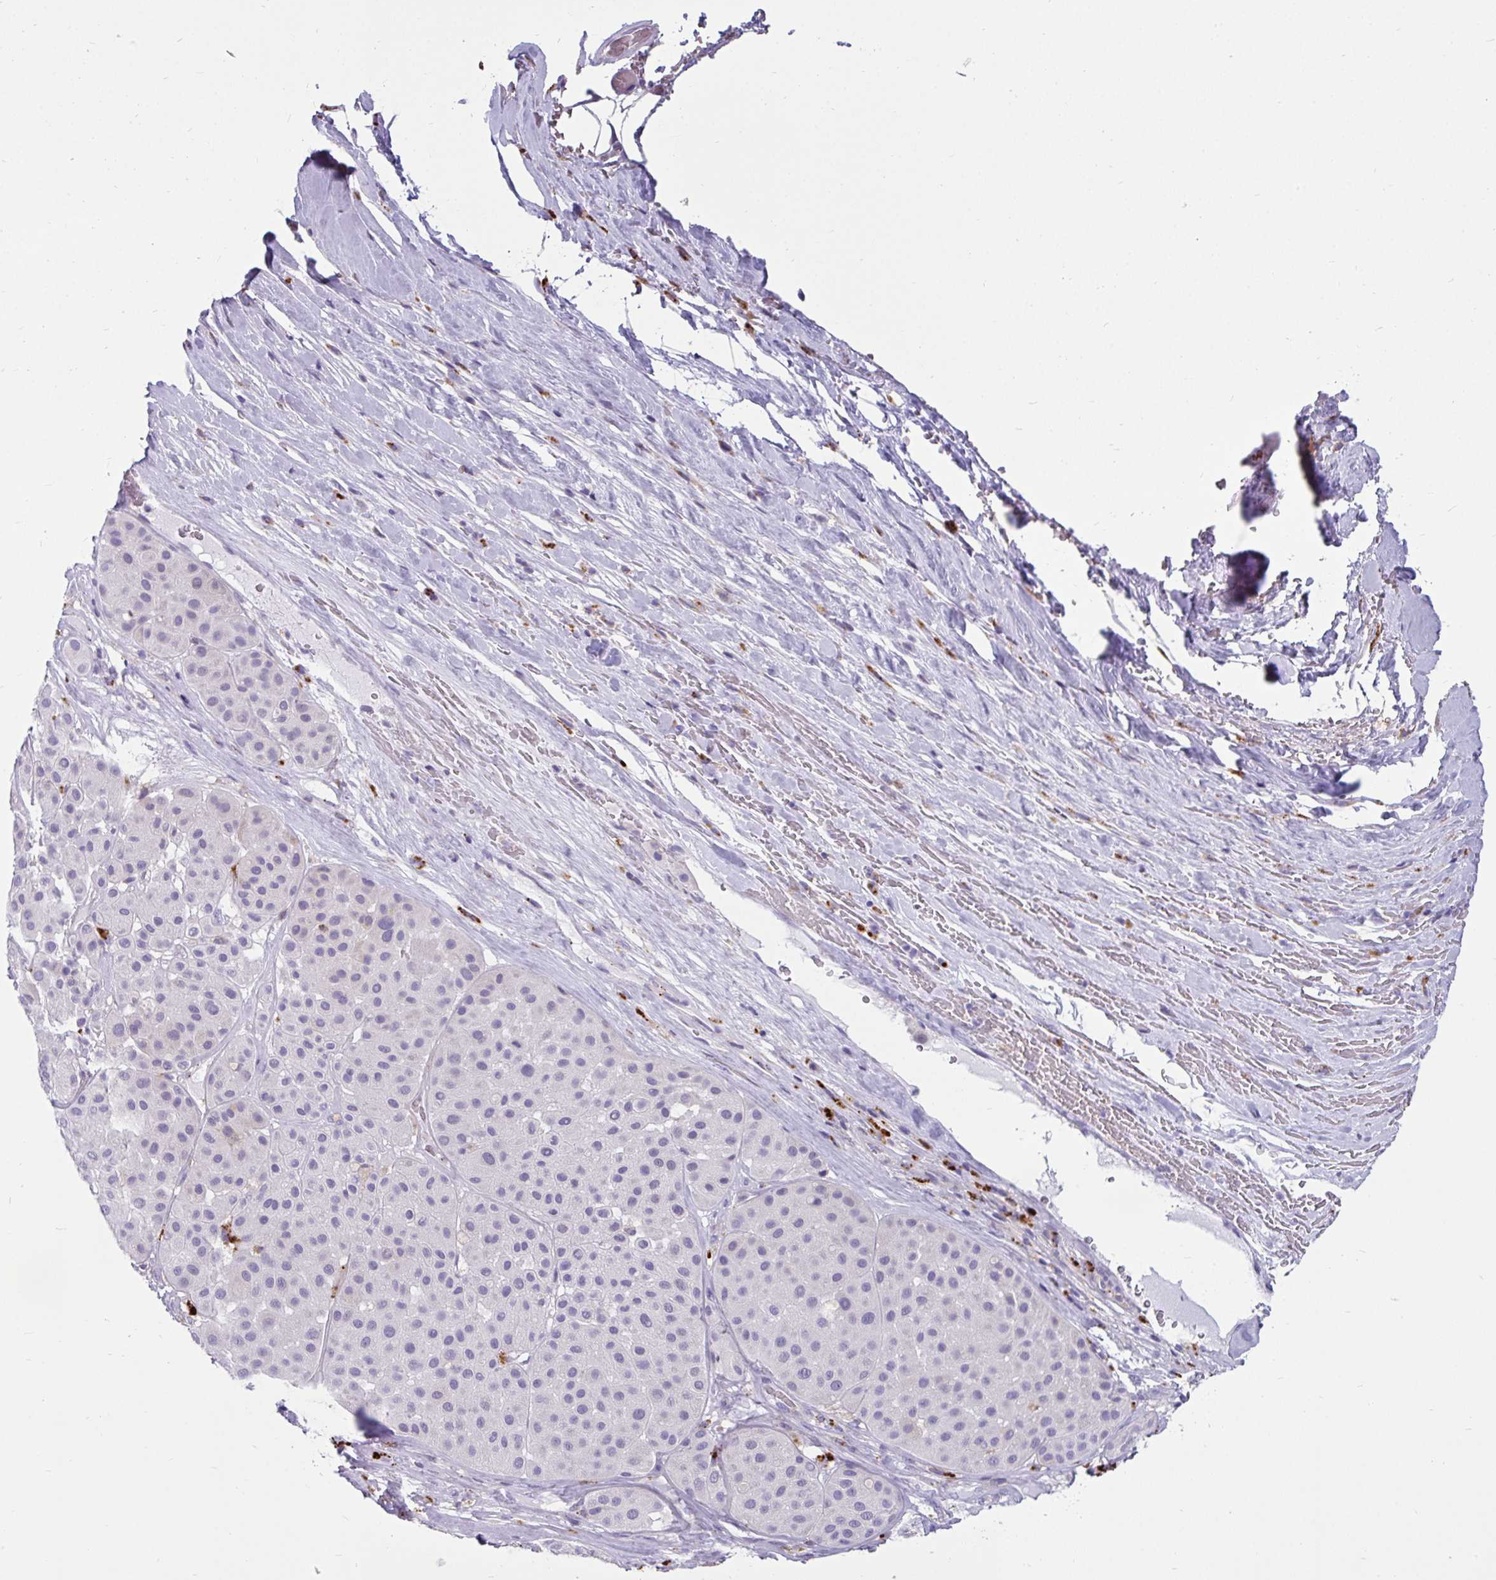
{"staining": {"intensity": "negative", "quantity": "none", "location": "none"}, "tissue": "melanoma", "cell_type": "Tumor cells", "image_type": "cancer", "snomed": [{"axis": "morphology", "description": "Malignant melanoma, Metastatic site"}, {"axis": "topography", "description": "Smooth muscle"}], "caption": "Histopathology image shows no significant protein staining in tumor cells of melanoma.", "gene": "CTSZ", "patient": {"sex": "male", "age": 41}}